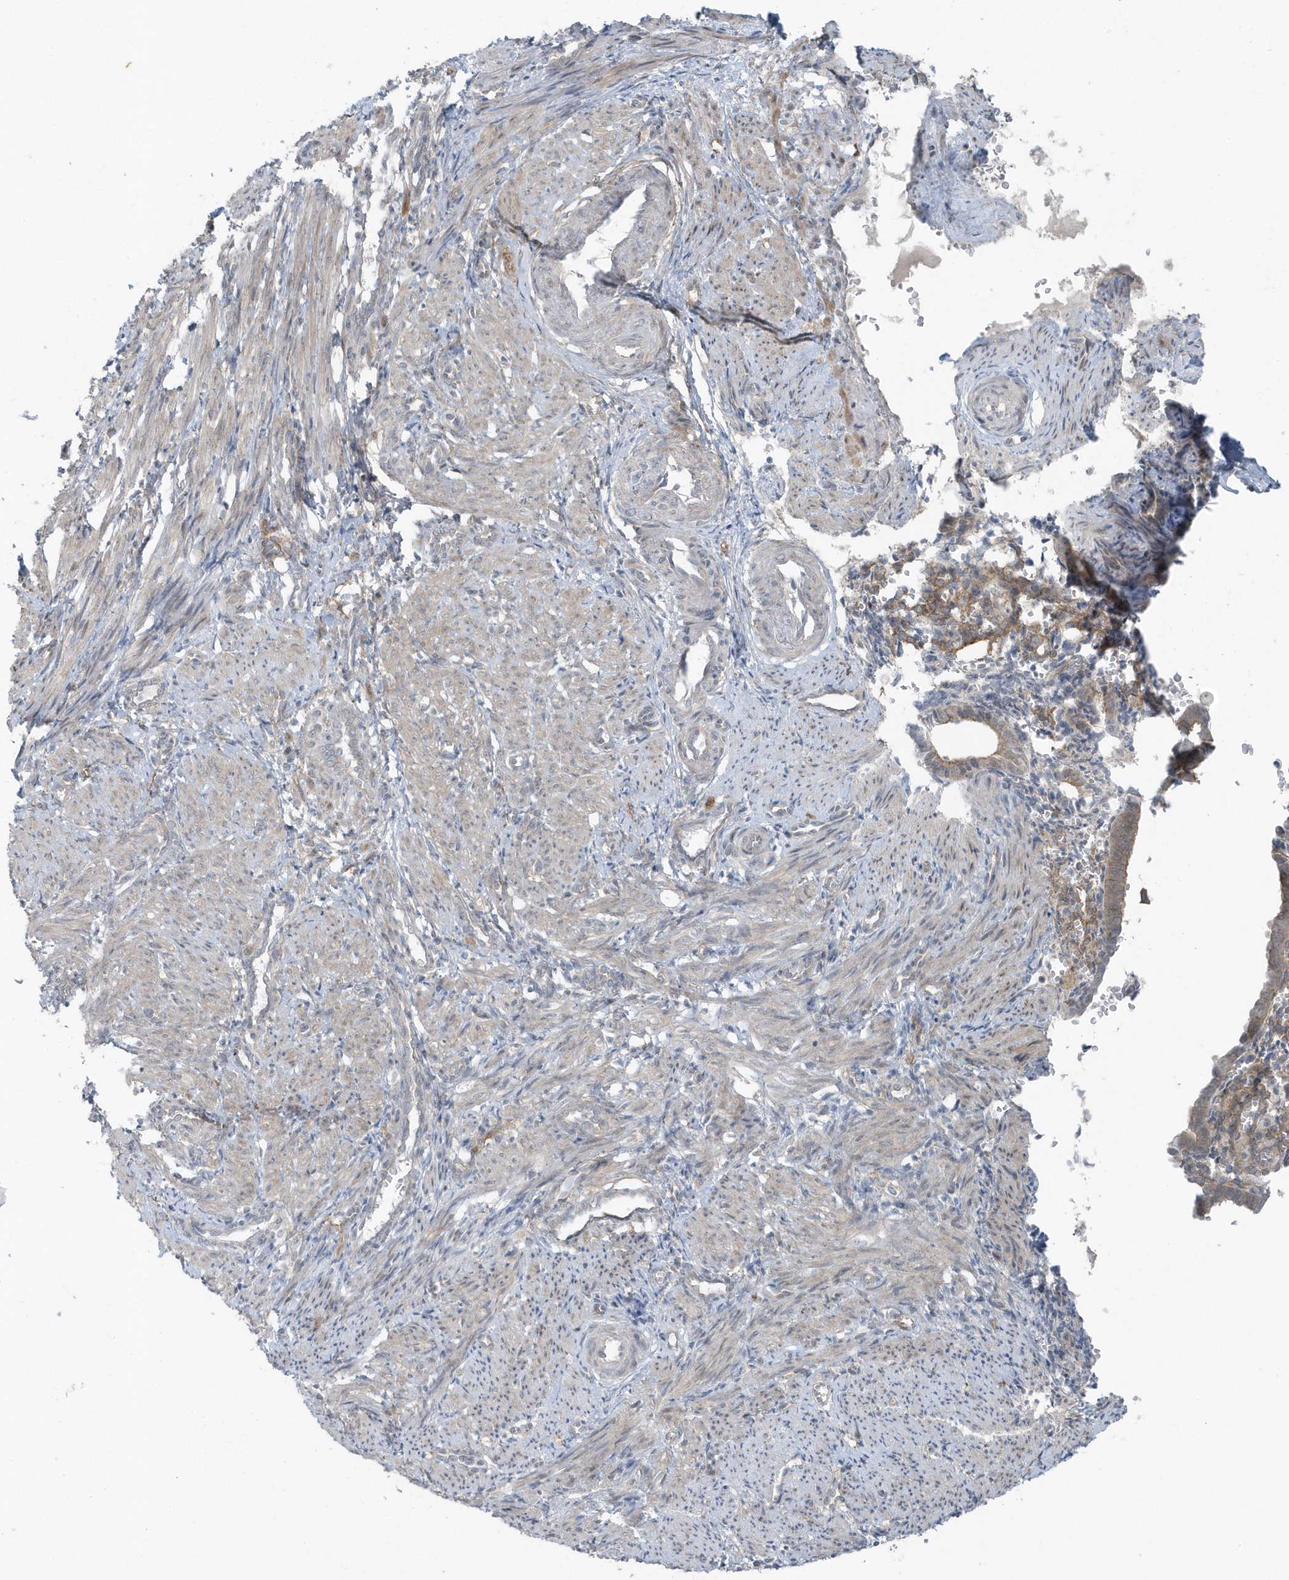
{"staining": {"intensity": "negative", "quantity": "none", "location": "none"}, "tissue": "smooth muscle", "cell_type": "Smooth muscle cells", "image_type": "normal", "snomed": [{"axis": "morphology", "description": "Normal tissue, NOS"}, {"axis": "topography", "description": "Endometrium"}], "caption": "Human smooth muscle stained for a protein using immunohistochemistry shows no staining in smooth muscle cells.", "gene": "PARD3B", "patient": {"sex": "female", "age": 33}}